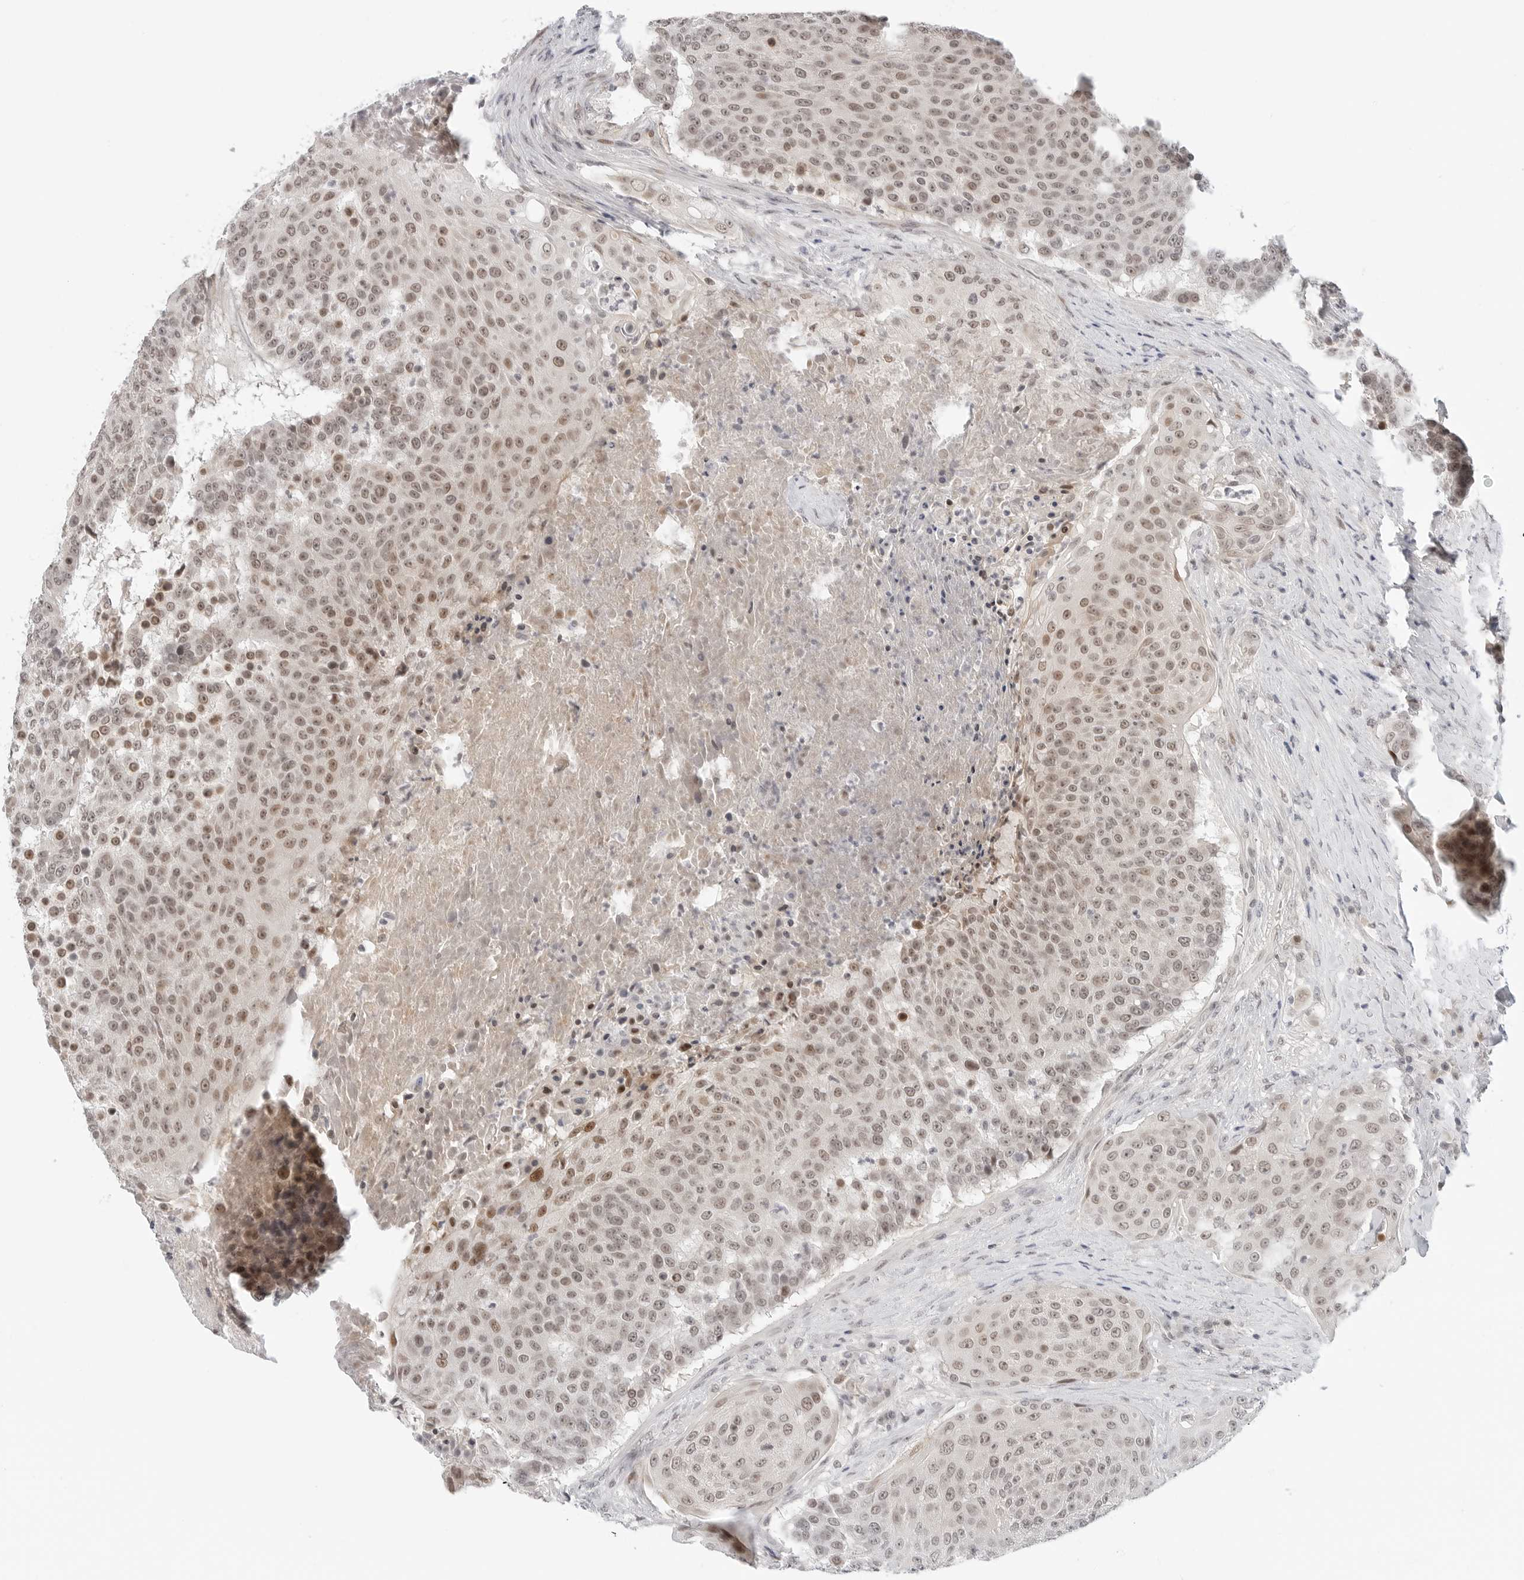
{"staining": {"intensity": "weak", "quantity": "25%-75%", "location": "nuclear"}, "tissue": "urothelial cancer", "cell_type": "Tumor cells", "image_type": "cancer", "snomed": [{"axis": "morphology", "description": "Urothelial carcinoma, High grade"}, {"axis": "topography", "description": "Urinary bladder"}], "caption": "Human urothelial carcinoma (high-grade) stained with a protein marker displays weak staining in tumor cells.", "gene": "TSEN2", "patient": {"sex": "female", "age": 63}}